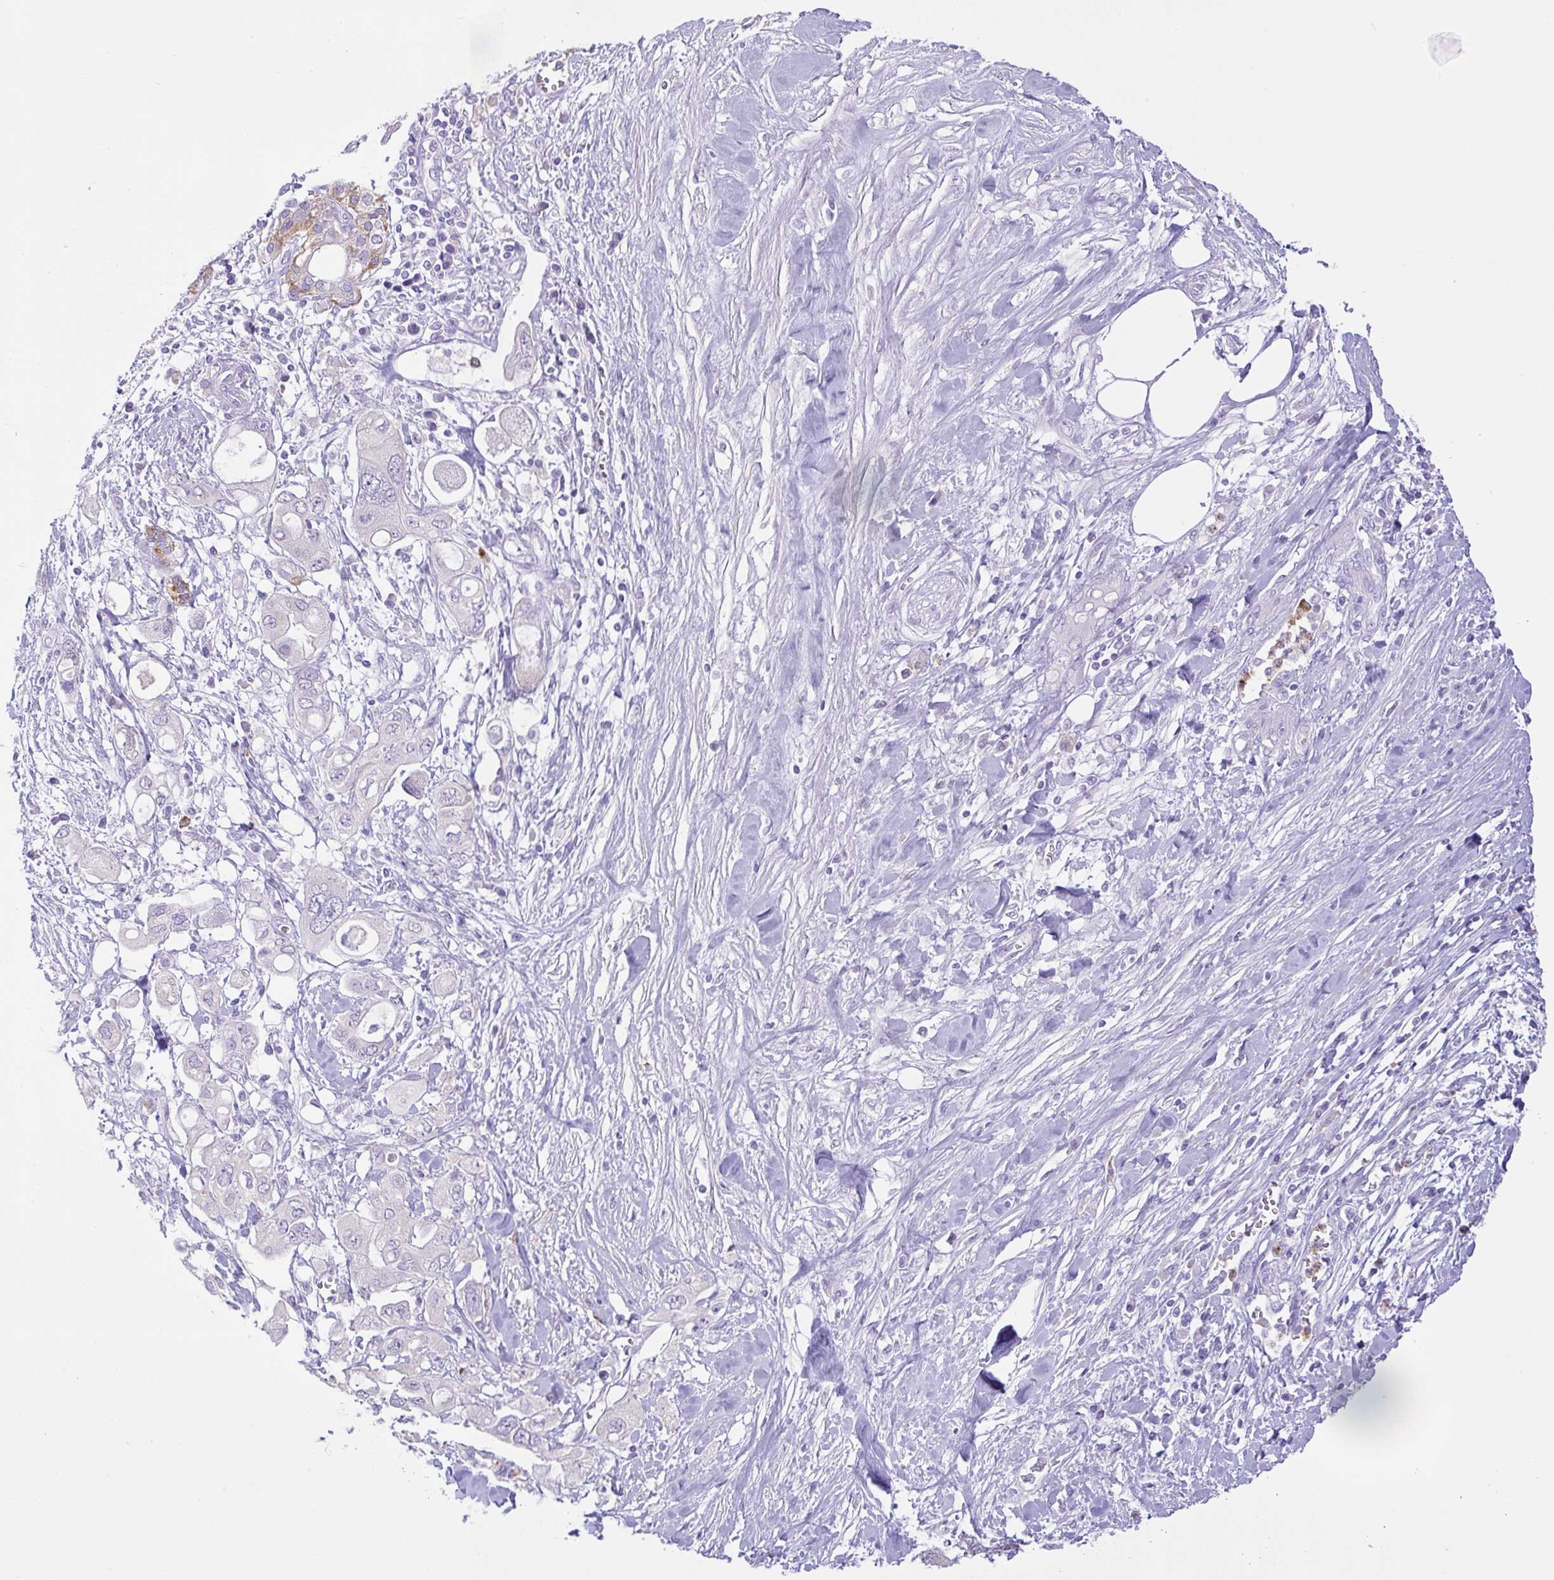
{"staining": {"intensity": "negative", "quantity": "none", "location": "none"}, "tissue": "pancreatic cancer", "cell_type": "Tumor cells", "image_type": "cancer", "snomed": [{"axis": "morphology", "description": "Adenocarcinoma, NOS"}, {"axis": "topography", "description": "Pancreas"}], "caption": "IHC of human adenocarcinoma (pancreatic) shows no staining in tumor cells. Nuclei are stained in blue.", "gene": "CST11", "patient": {"sex": "female", "age": 56}}